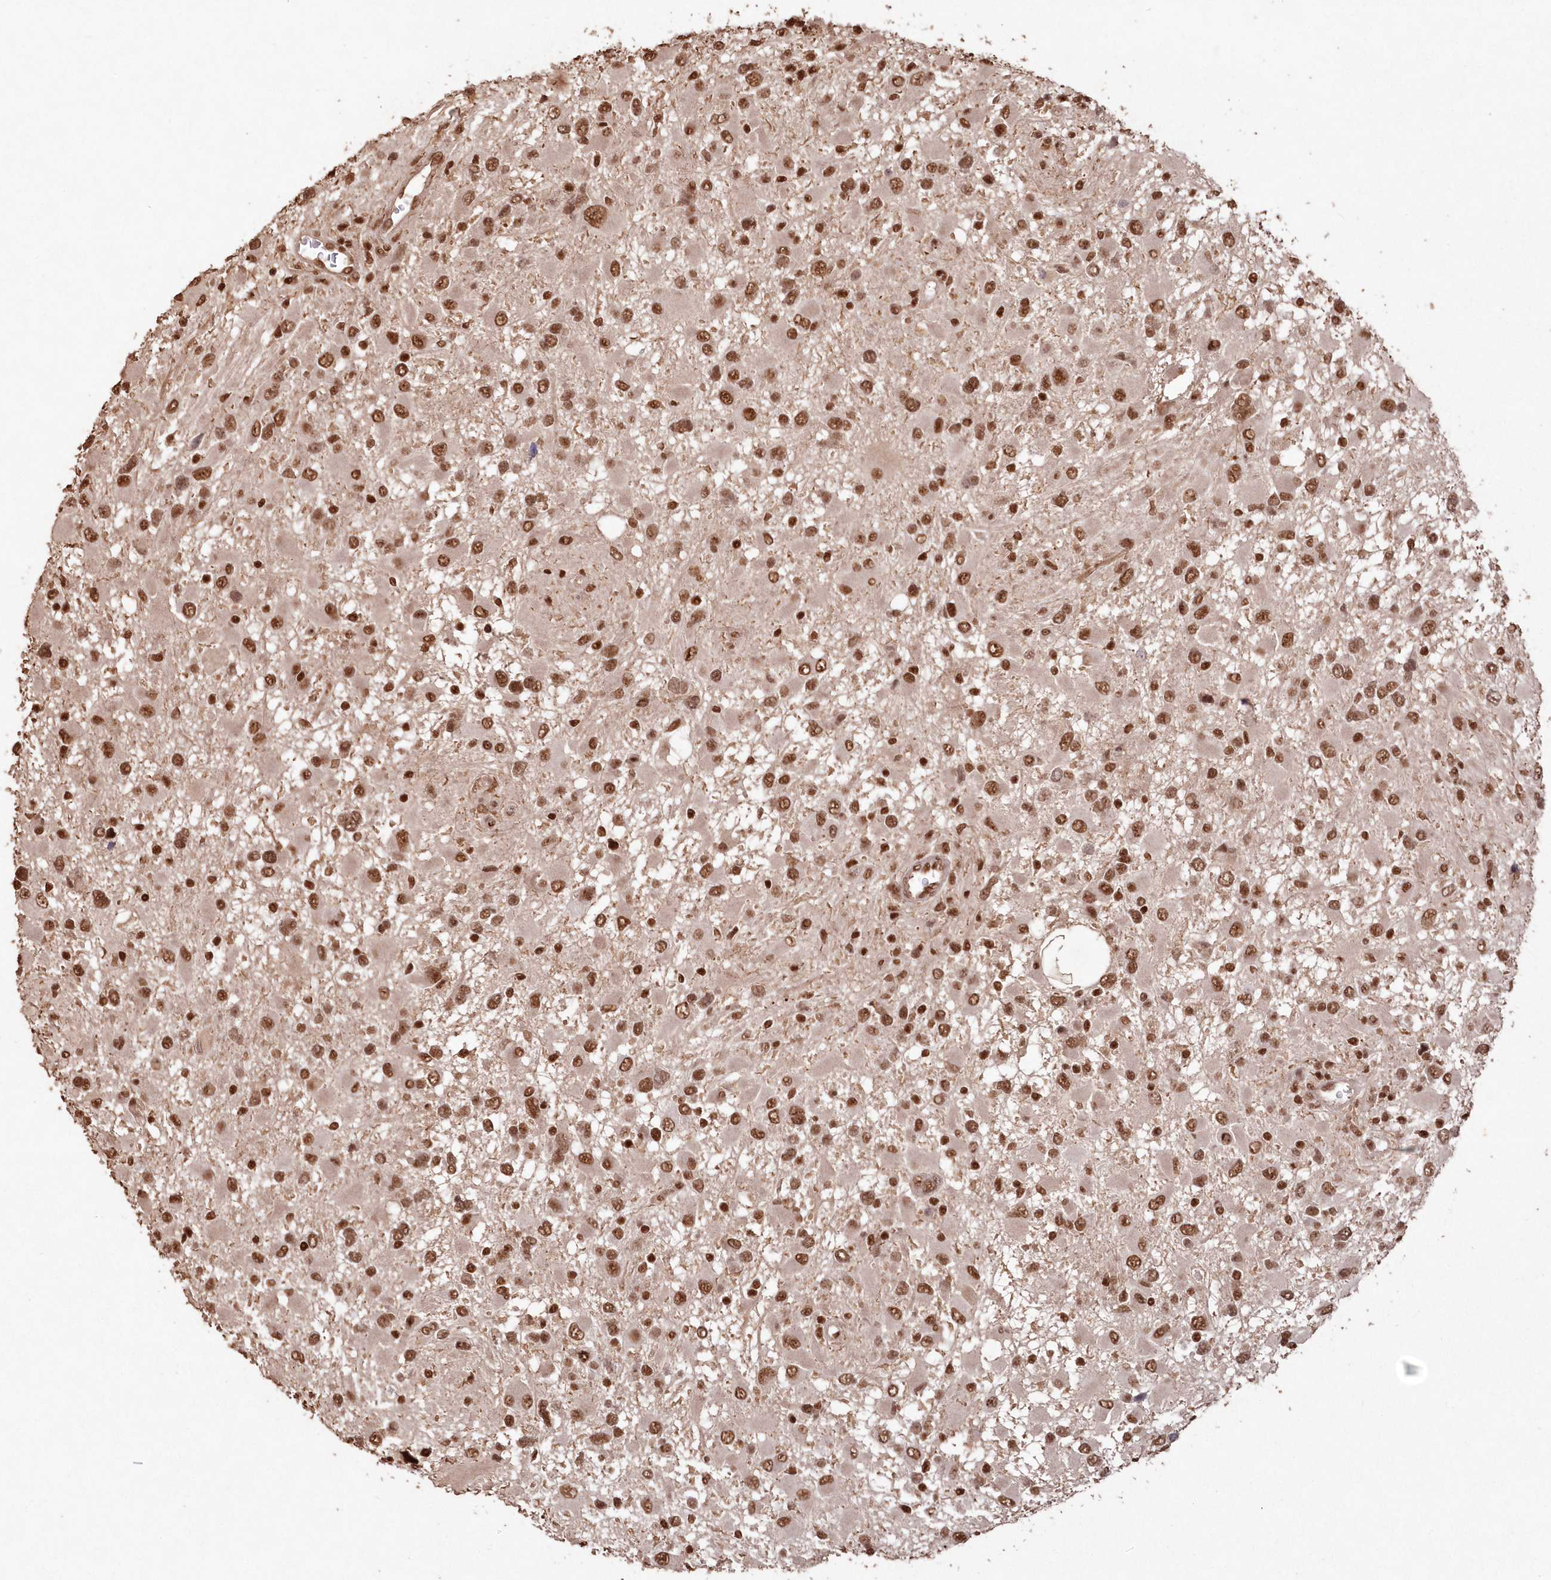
{"staining": {"intensity": "moderate", "quantity": ">75%", "location": "nuclear"}, "tissue": "glioma", "cell_type": "Tumor cells", "image_type": "cancer", "snomed": [{"axis": "morphology", "description": "Glioma, malignant, High grade"}, {"axis": "topography", "description": "Brain"}], "caption": "DAB immunohistochemical staining of human malignant glioma (high-grade) demonstrates moderate nuclear protein staining in approximately >75% of tumor cells. The staining was performed using DAB, with brown indicating positive protein expression. Nuclei are stained blue with hematoxylin.", "gene": "PDS5A", "patient": {"sex": "male", "age": 53}}